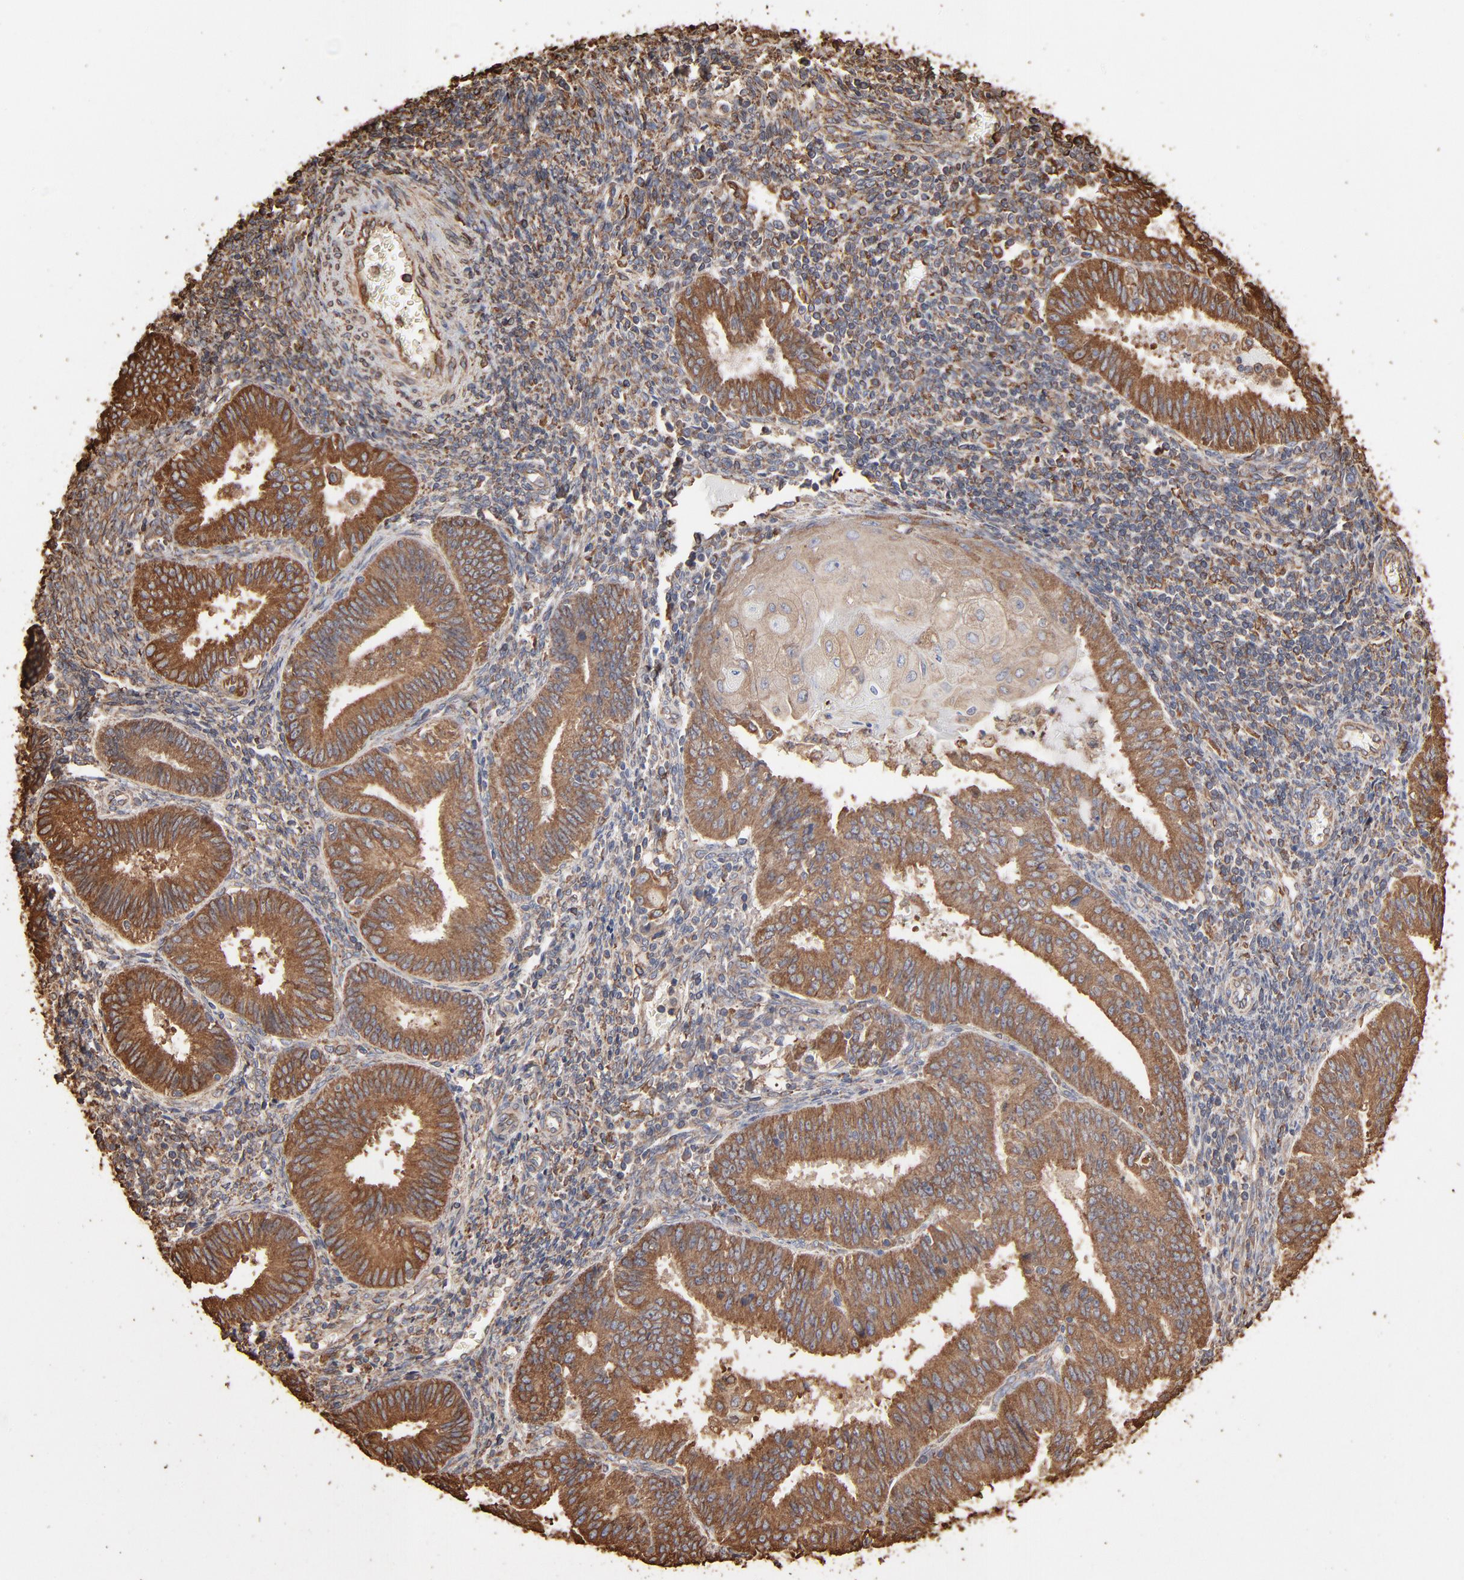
{"staining": {"intensity": "moderate", "quantity": ">75%", "location": "cytoplasmic/membranous"}, "tissue": "endometrial cancer", "cell_type": "Tumor cells", "image_type": "cancer", "snomed": [{"axis": "morphology", "description": "Adenocarcinoma, NOS"}, {"axis": "topography", "description": "Endometrium"}], "caption": "Immunohistochemistry (DAB (3,3'-diaminobenzidine)) staining of human endometrial adenocarcinoma shows moderate cytoplasmic/membranous protein positivity in approximately >75% of tumor cells.", "gene": "PDIA3", "patient": {"sex": "female", "age": 42}}